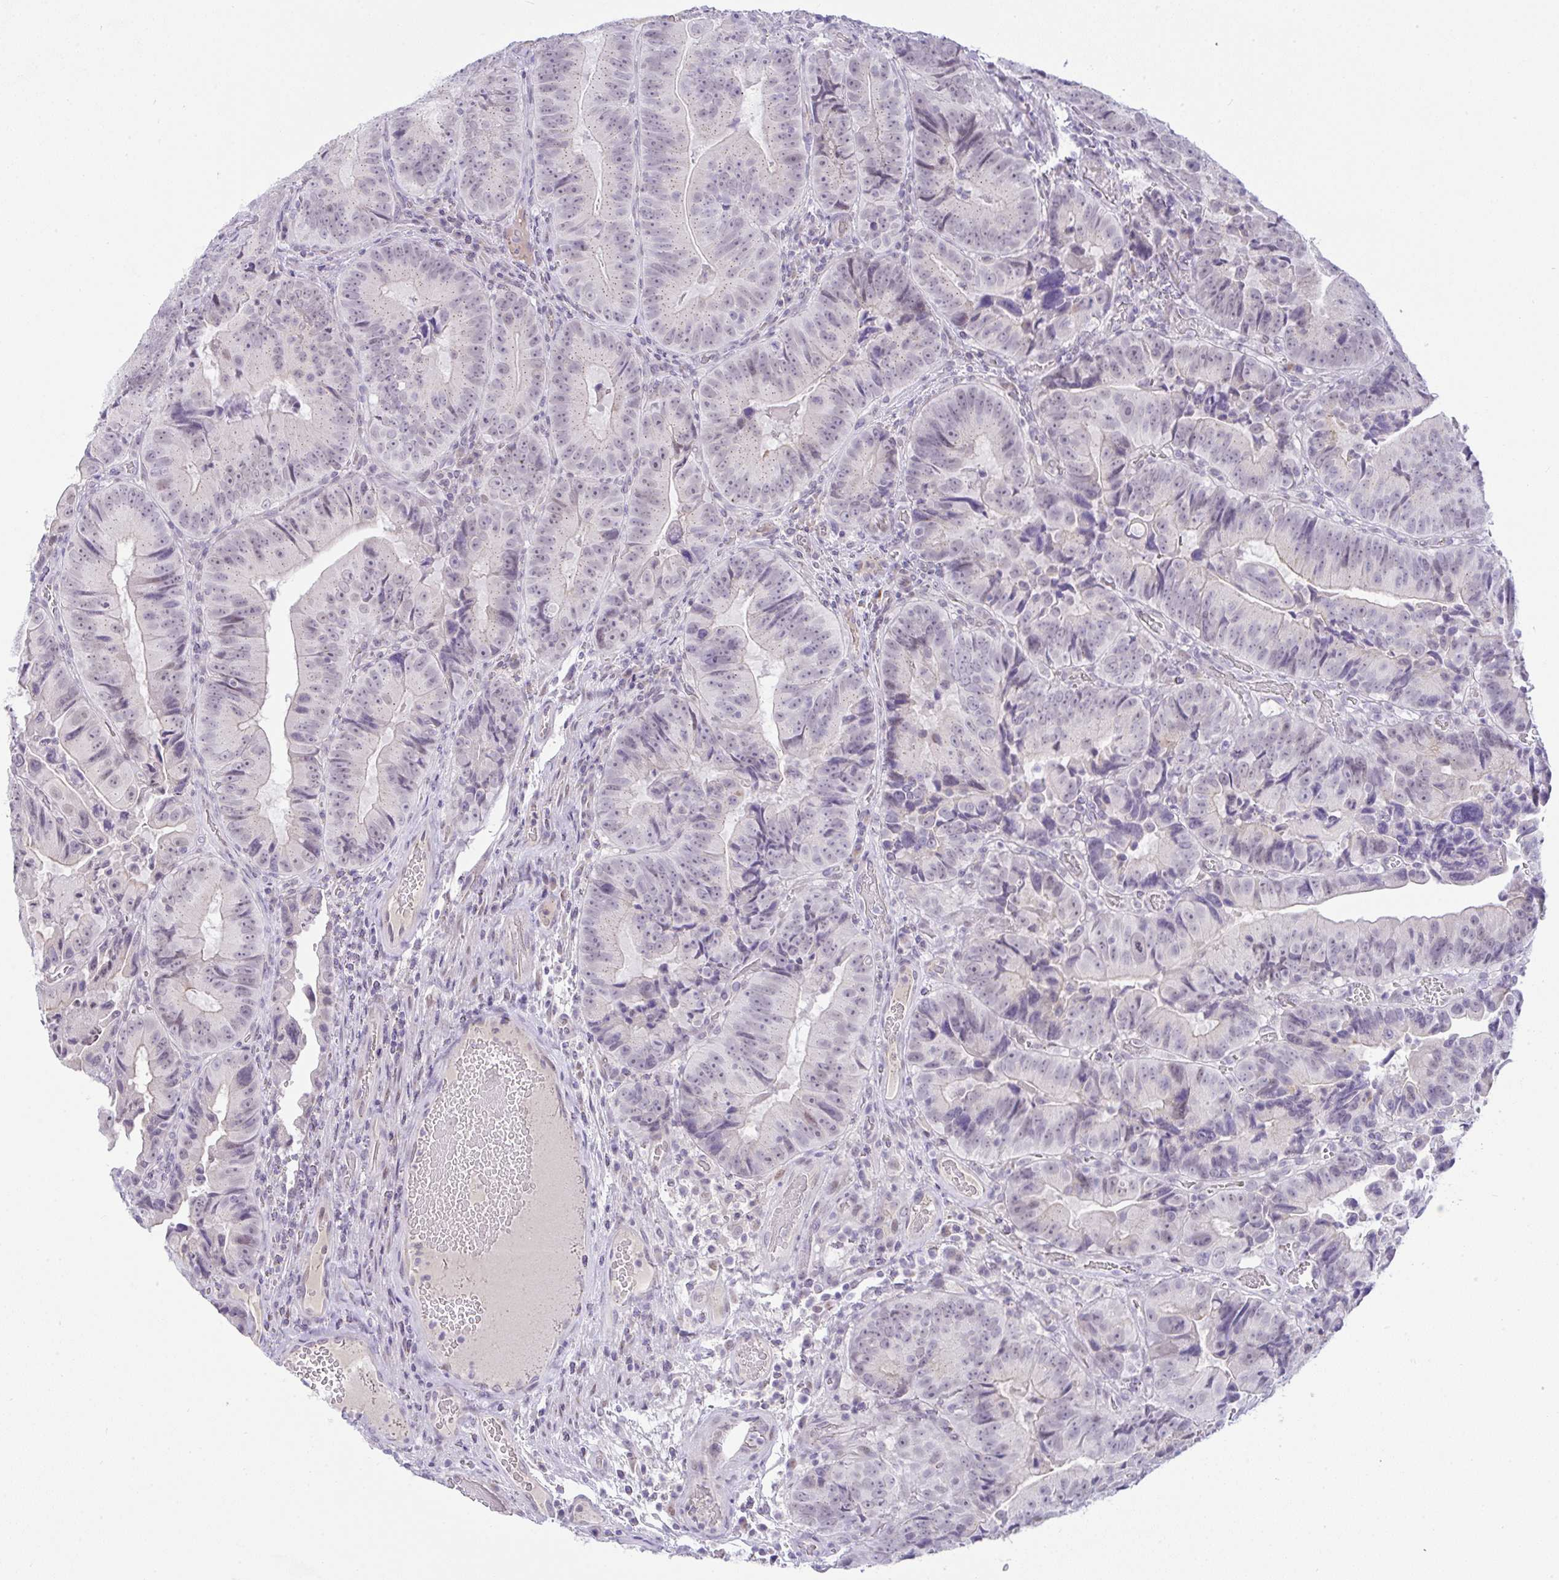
{"staining": {"intensity": "weak", "quantity": "<25%", "location": "cytoplasmic/membranous,nuclear"}, "tissue": "colorectal cancer", "cell_type": "Tumor cells", "image_type": "cancer", "snomed": [{"axis": "morphology", "description": "Adenocarcinoma, NOS"}, {"axis": "topography", "description": "Colon"}], "caption": "IHC of human colorectal adenocarcinoma shows no expression in tumor cells.", "gene": "FAM177A1", "patient": {"sex": "female", "age": 86}}